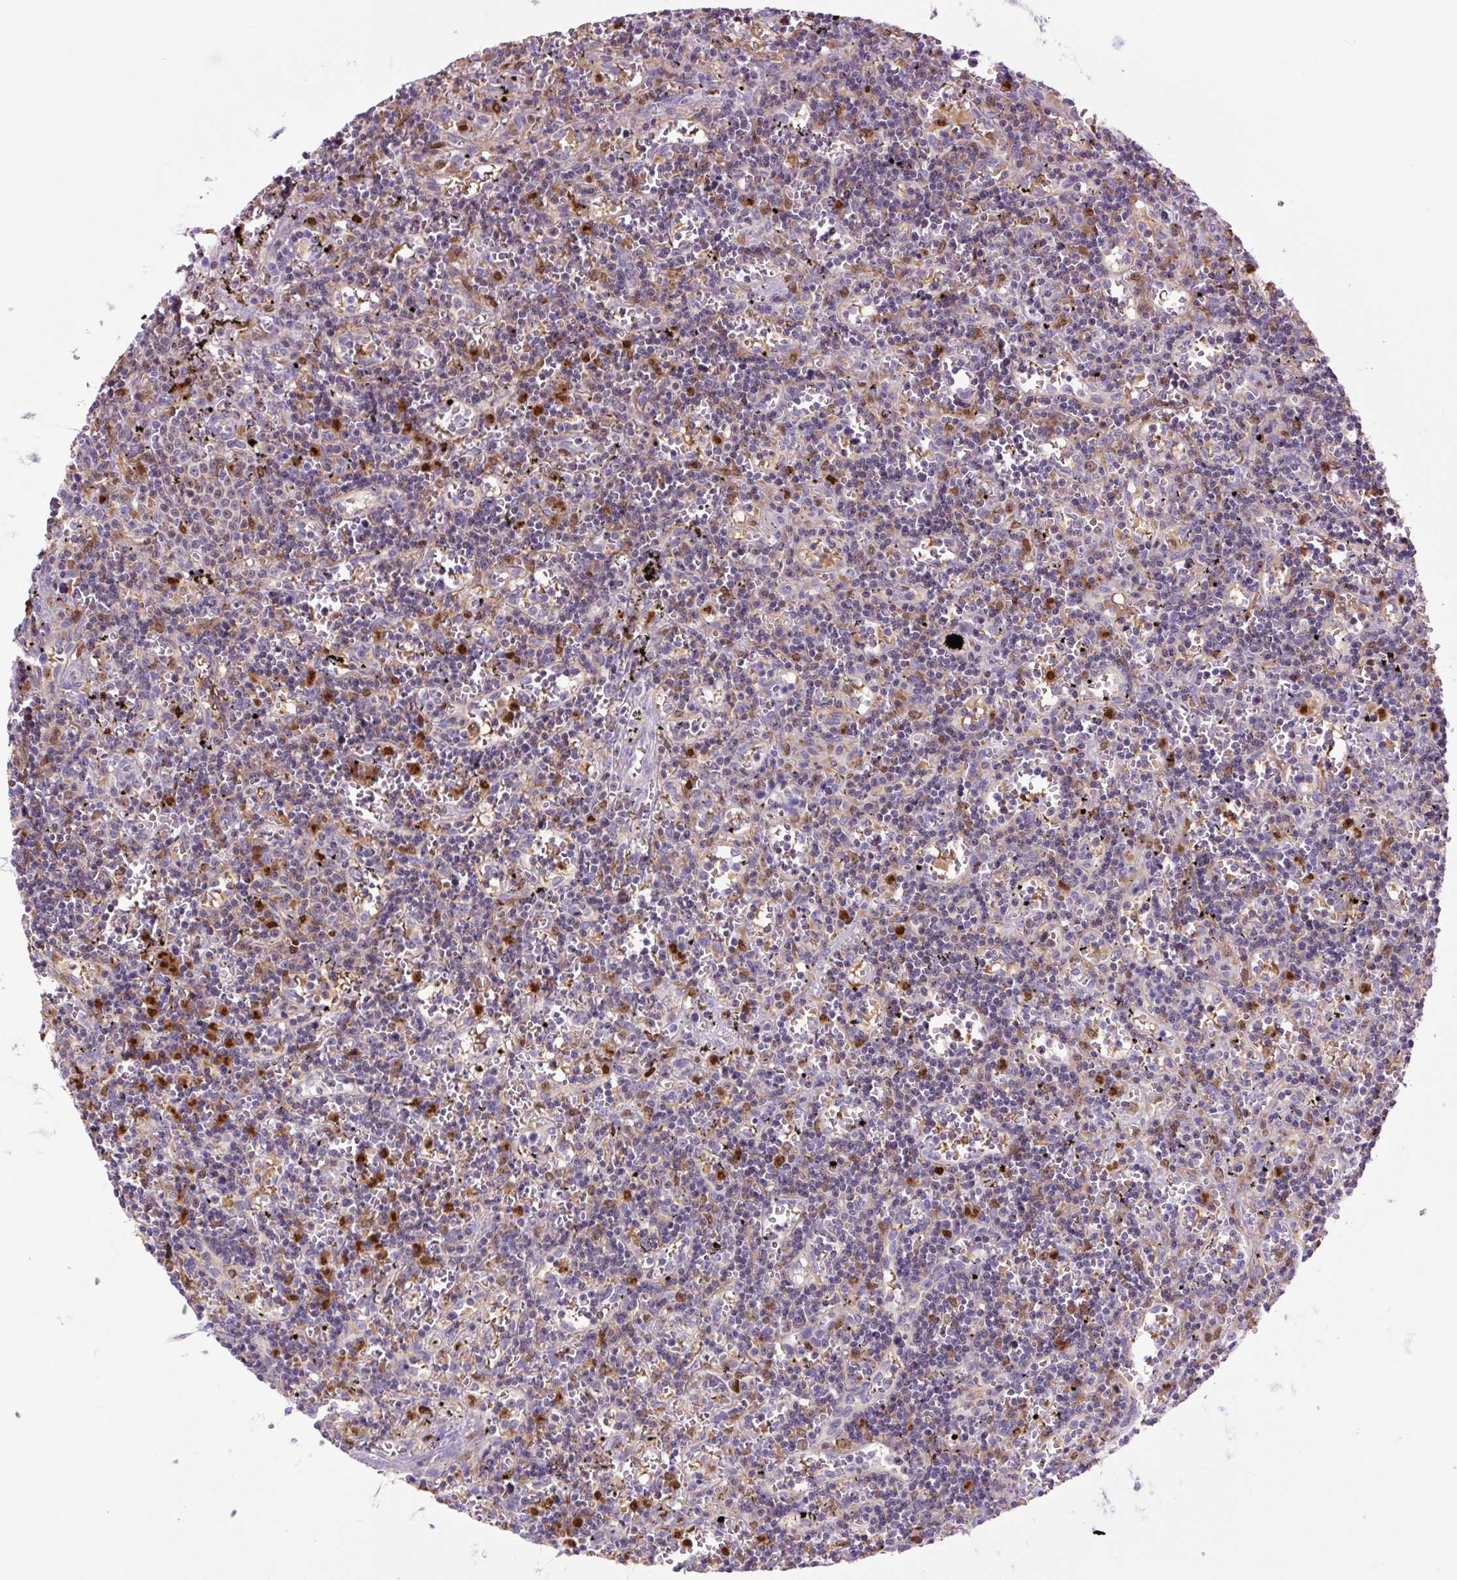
{"staining": {"intensity": "negative", "quantity": "none", "location": "none"}, "tissue": "lymphoma", "cell_type": "Tumor cells", "image_type": "cancer", "snomed": [{"axis": "morphology", "description": "Malignant lymphoma, non-Hodgkin's type, Low grade"}, {"axis": "topography", "description": "Spleen"}], "caption": "Low-grade malignant lymphoma, non-Hodgkin's type stained for a protein using immunohistochemistry reveals no expression tumor cells.", "gene": "SPI1", "patient": {"sex": "male", "age": 60}}